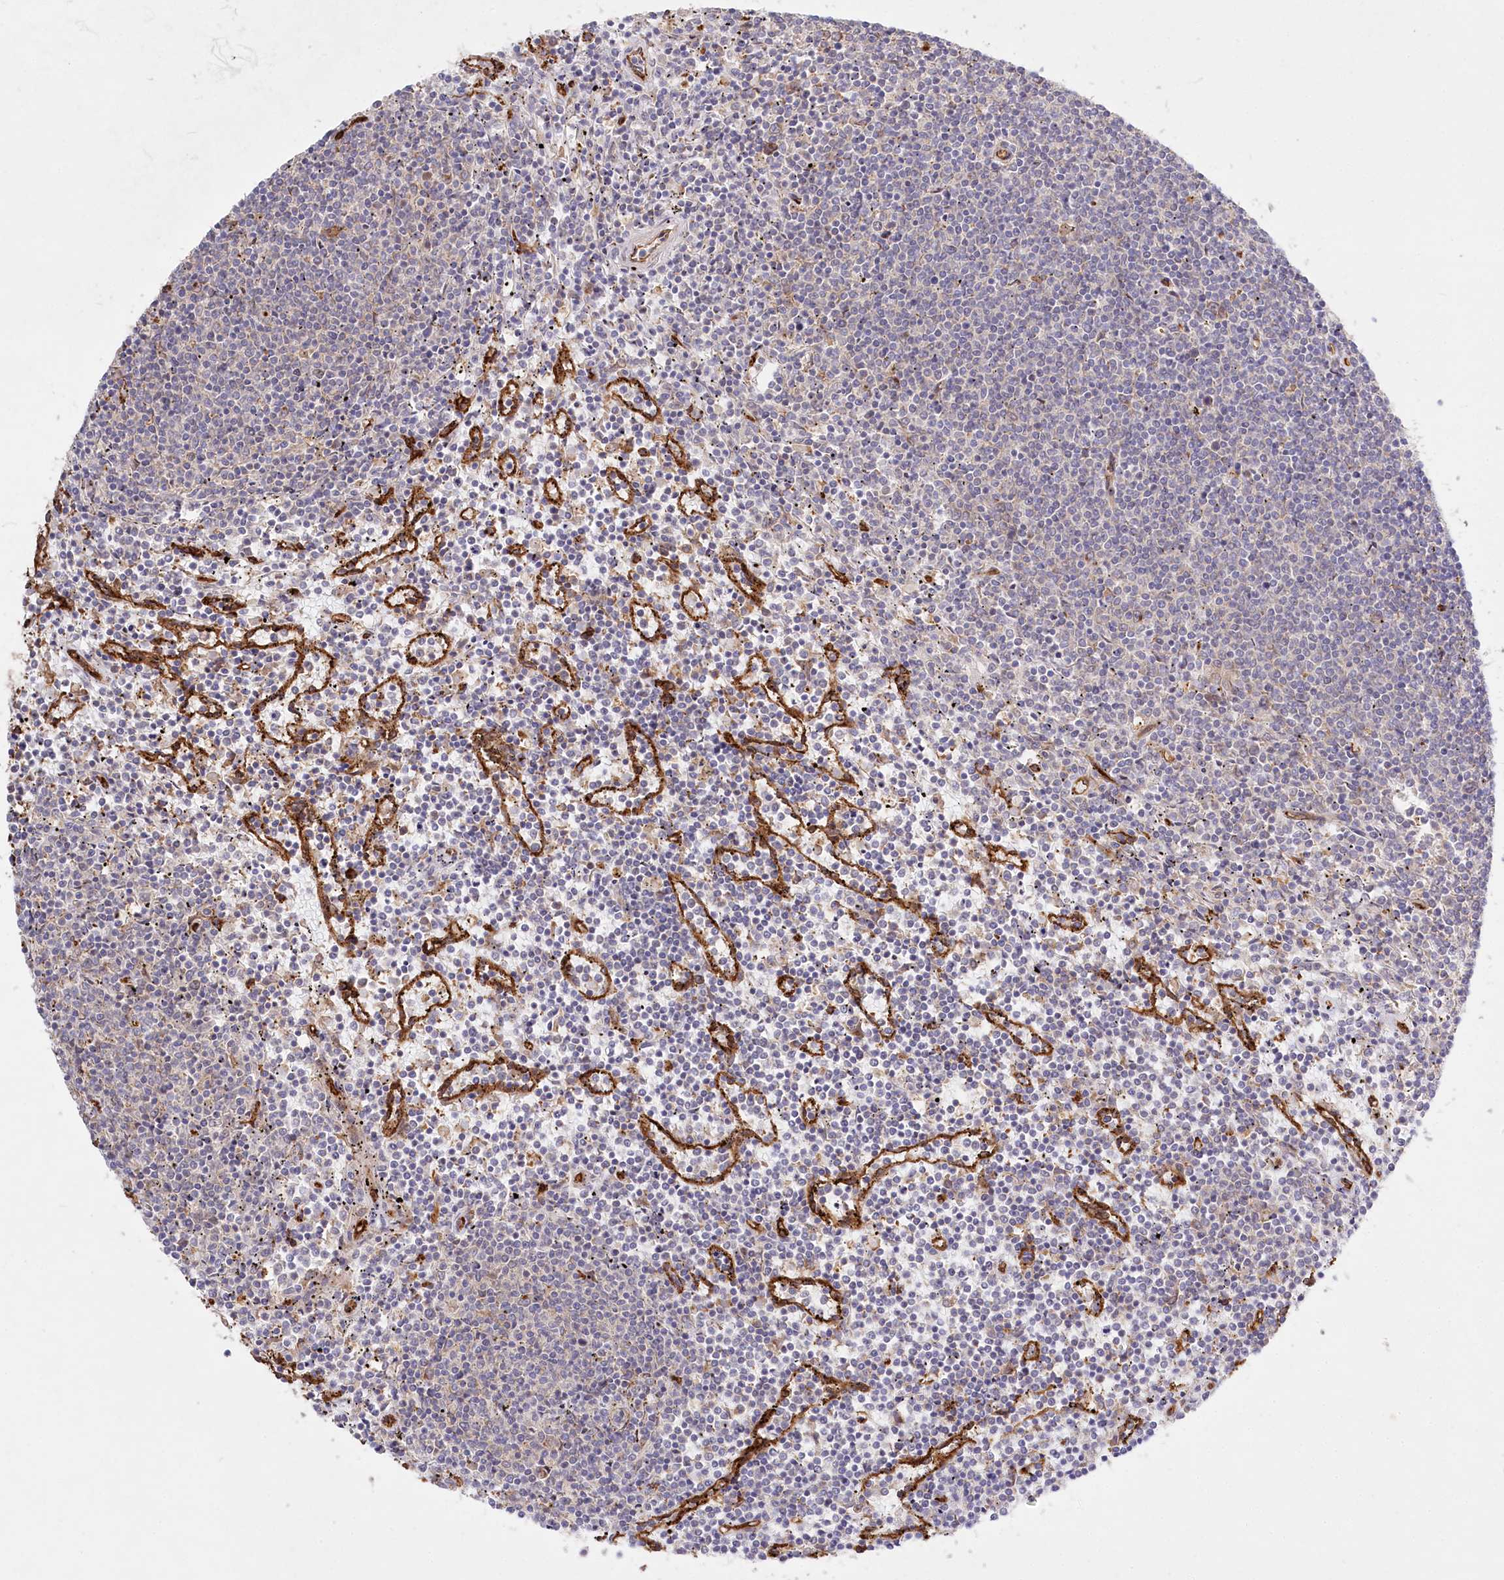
{"staining": {"intensity": "negative", "quantity": "none", "location": "none"}, "tissue": "lymphoma", "cell_type": "Tumor cells", "image_type": "cancer", "snomed": [{"axis": "morphology", "description": "Malignant lymphoma, non-Hodgkin's type, Low grade"}, {"axis": "topography", "description": "Spleen"}], "caption": "Immunohistochemistry (IHC) image of neoplastic tissue: lymphoma stained with DAB (3,3'-diaminobenzidine) exhibits no significant protein positivity in tumor cells. Brightfield microscopy of IHC stained with DAB (brown) and hematoxylin (blue), captured at high magnification.", "gene": "MTPAP", "patient": {"sex": "female", "age": 50}}